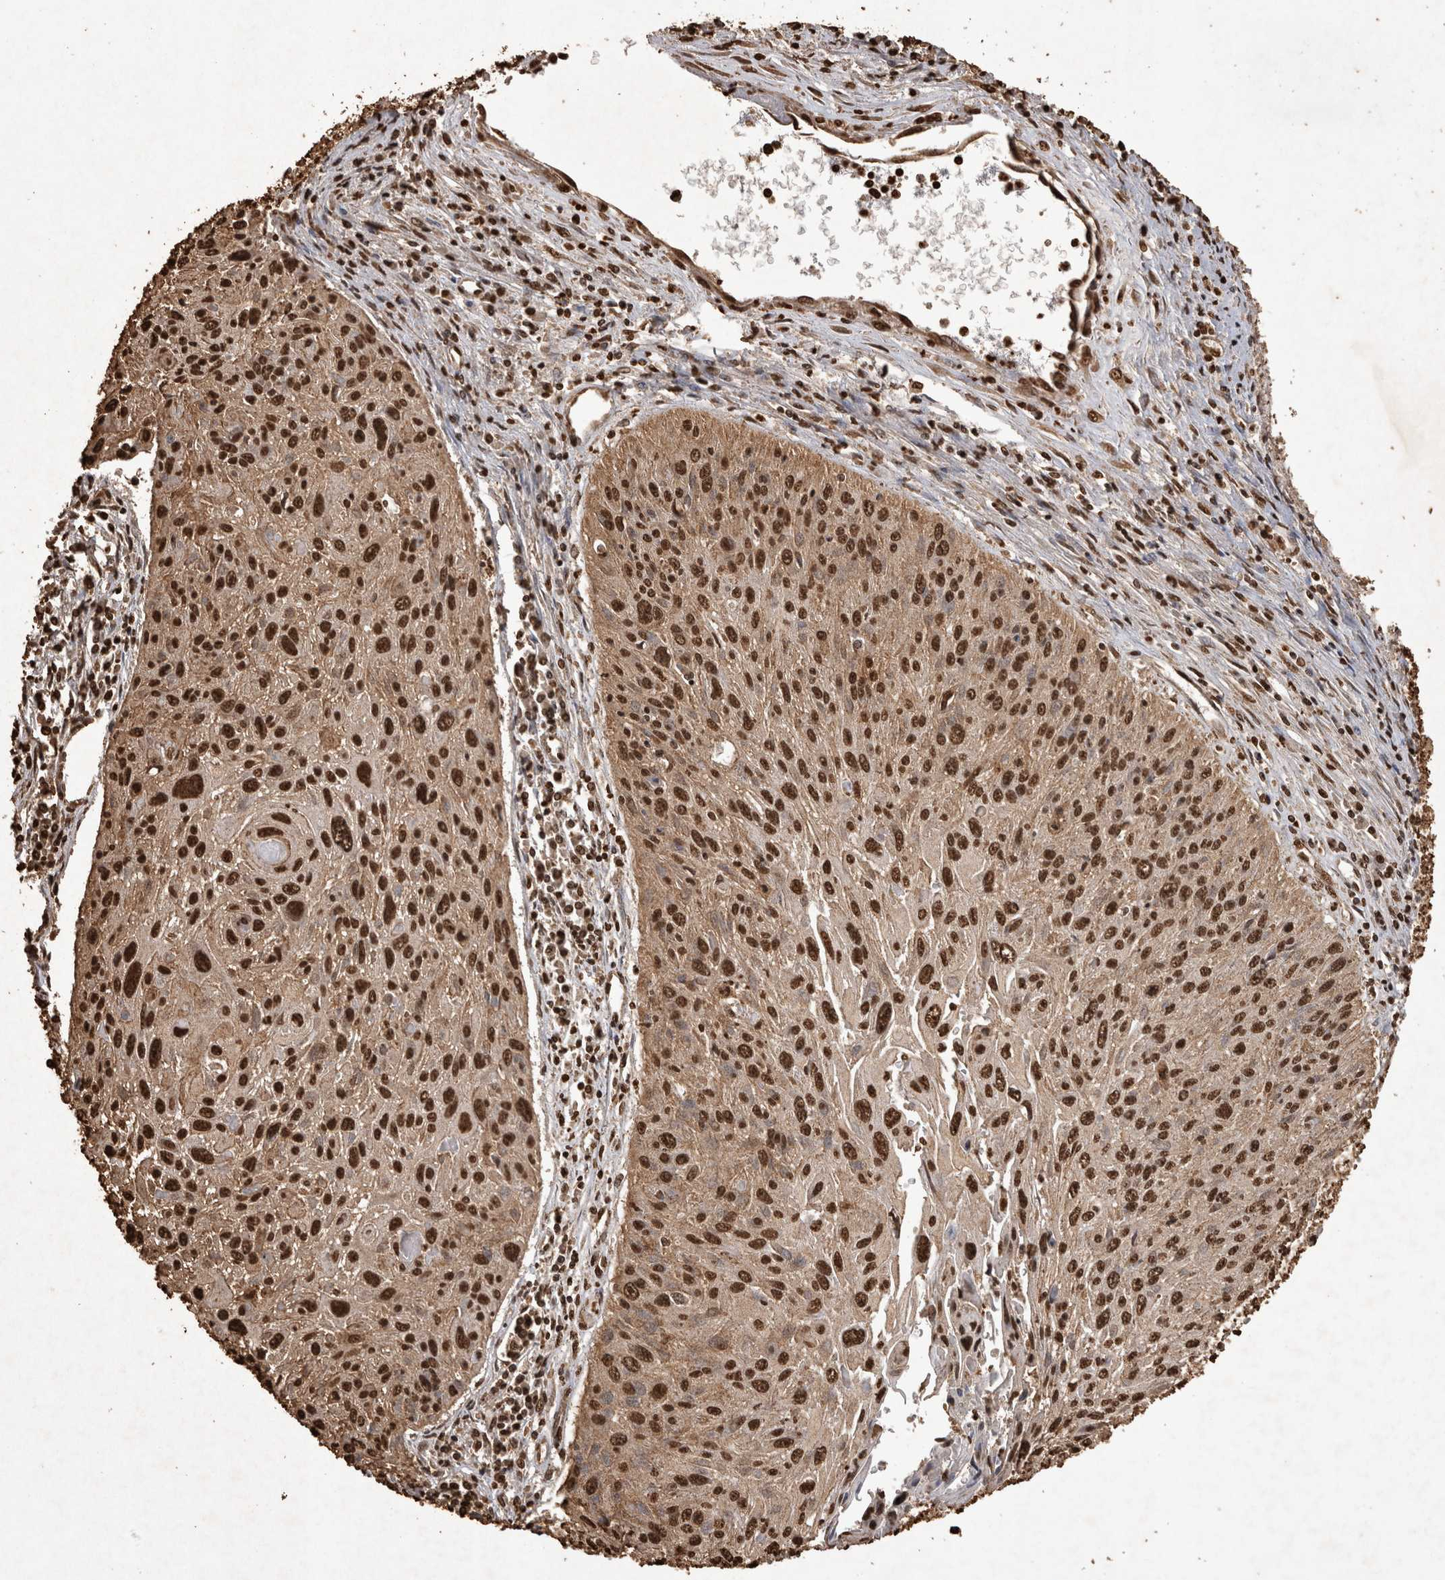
{"staining": {"intensity": "strong", "quantity": ">75%", "location": "cytoplasmic/membranous,nuclear"}, "tissue": "cervical cancer", "cell_type": "Tumor cells", "image_type": "cancer", "snomed": [{"axis": "morphology", "description": "Squamous cell carcinoma, NOS"}, {"axis": "topography", "description": "Cervix"}], "caption": "The photomicrograph reveals immunohistochemical staining of cervical squamous cell carcinoma. There is strong cytoplasmic/membranous and nuclear staining is identified in approximately >75% of tumor cells. The staining was performed using DAB (3,3'-diaminobenzidine), with brown indicating positive protein expression. Nuclei are stained blue with hematoxylin.", "gene": "OAS2", "patient": {"sex": "female", "age": 51}}